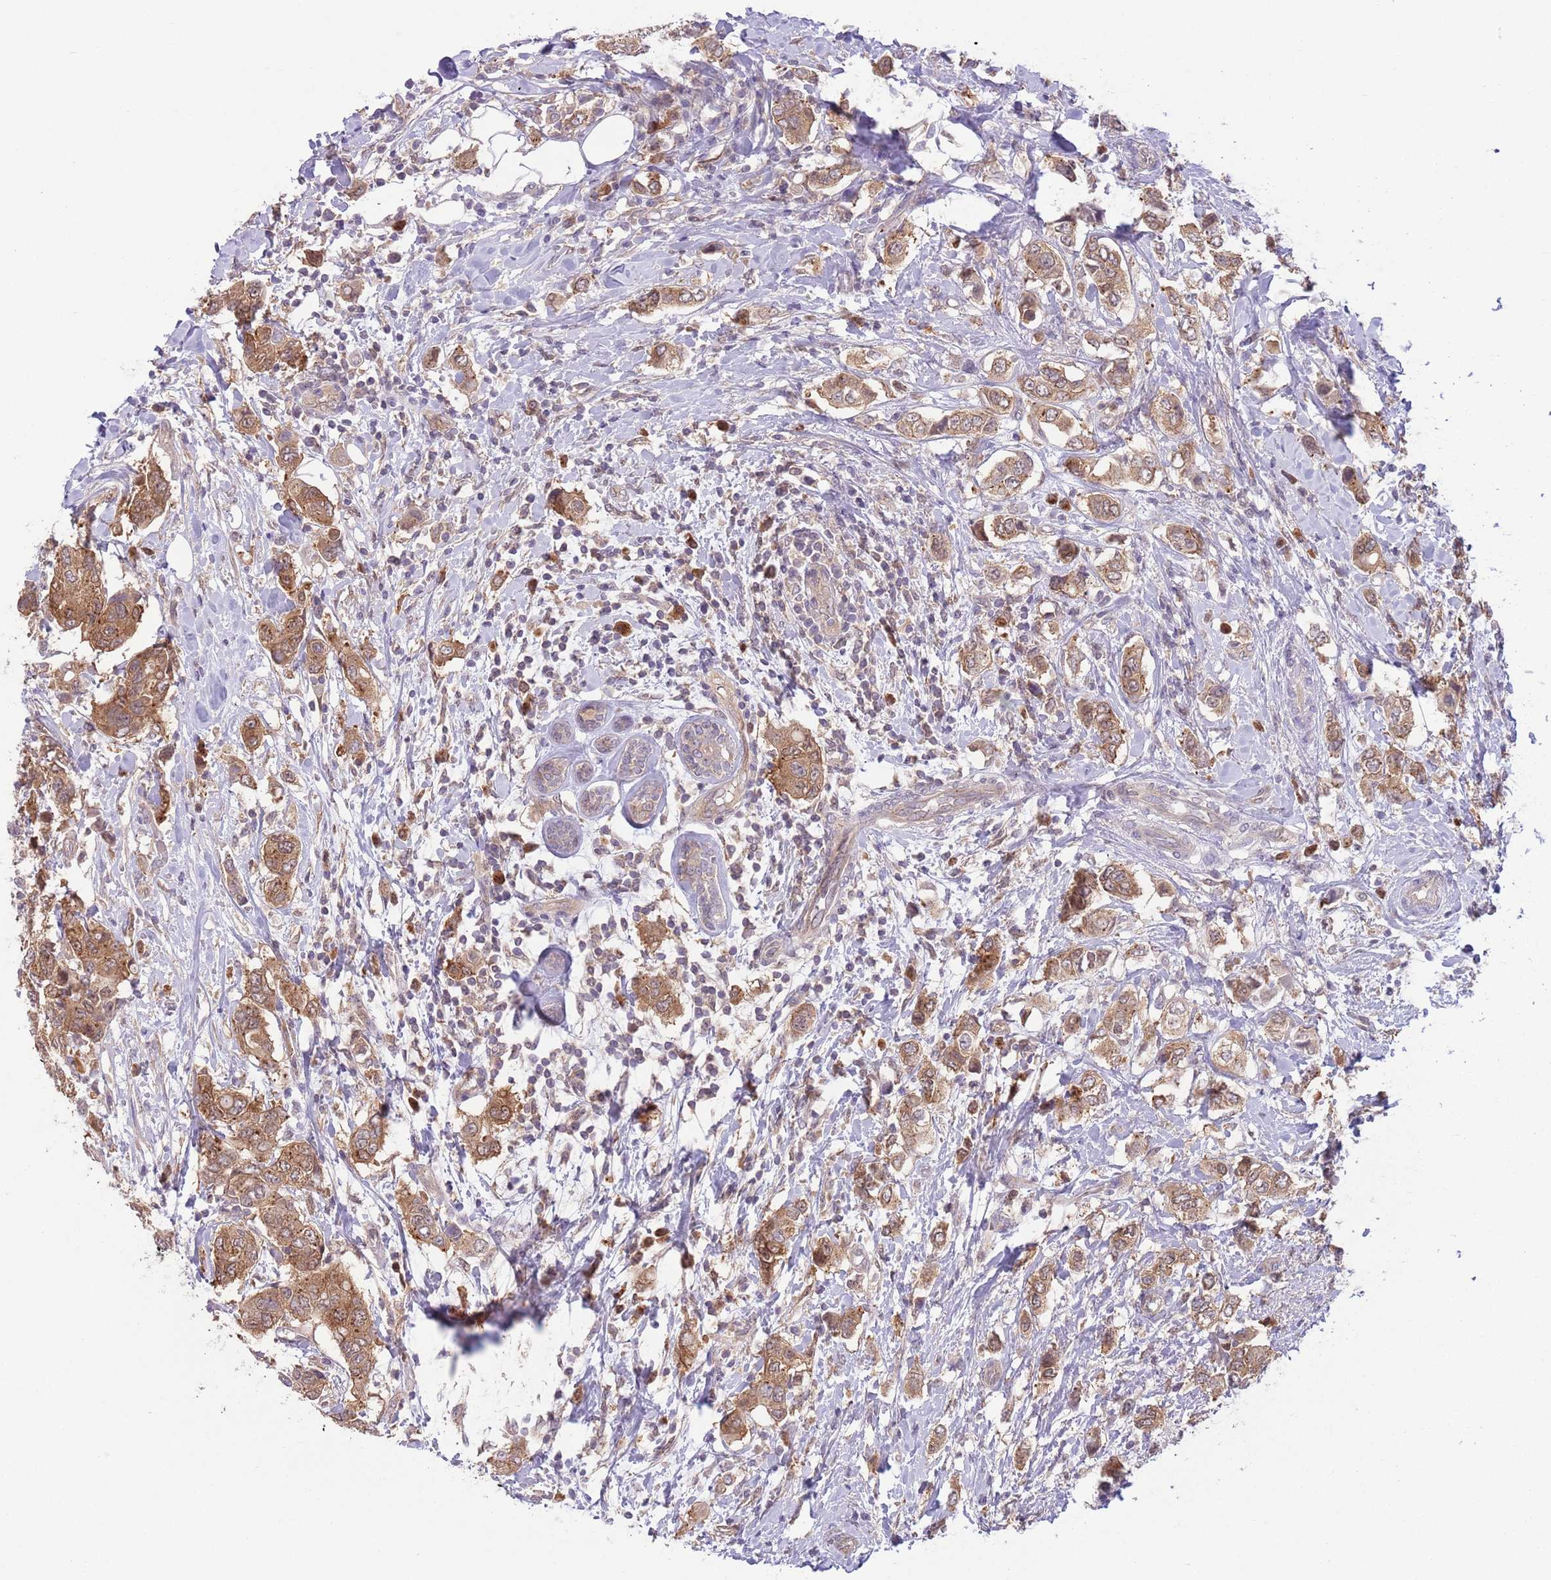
{"staining": {"intensity": "moderate", "quantity": ">75%", "location": "cytoplasmic/membranous"}, "tissue": "breast cancer", "cell_type": "Tumor cells", "image_type": "cancer", "snomed": [{"axis": "morphology", "description": "Lobular carcinoma"}, {"axis": "topography", "description": "Breast"}], "caption": "A brown stain labels moderate cytoplasmic/membranous positivity of a protein in breast cancer (lobular carcinoma) tumor cells. (brown staining indicates protein expression, while blue staining denotes nuclei).", "gene": "COPE", "patient": {"sex": "female", "age": 51}}